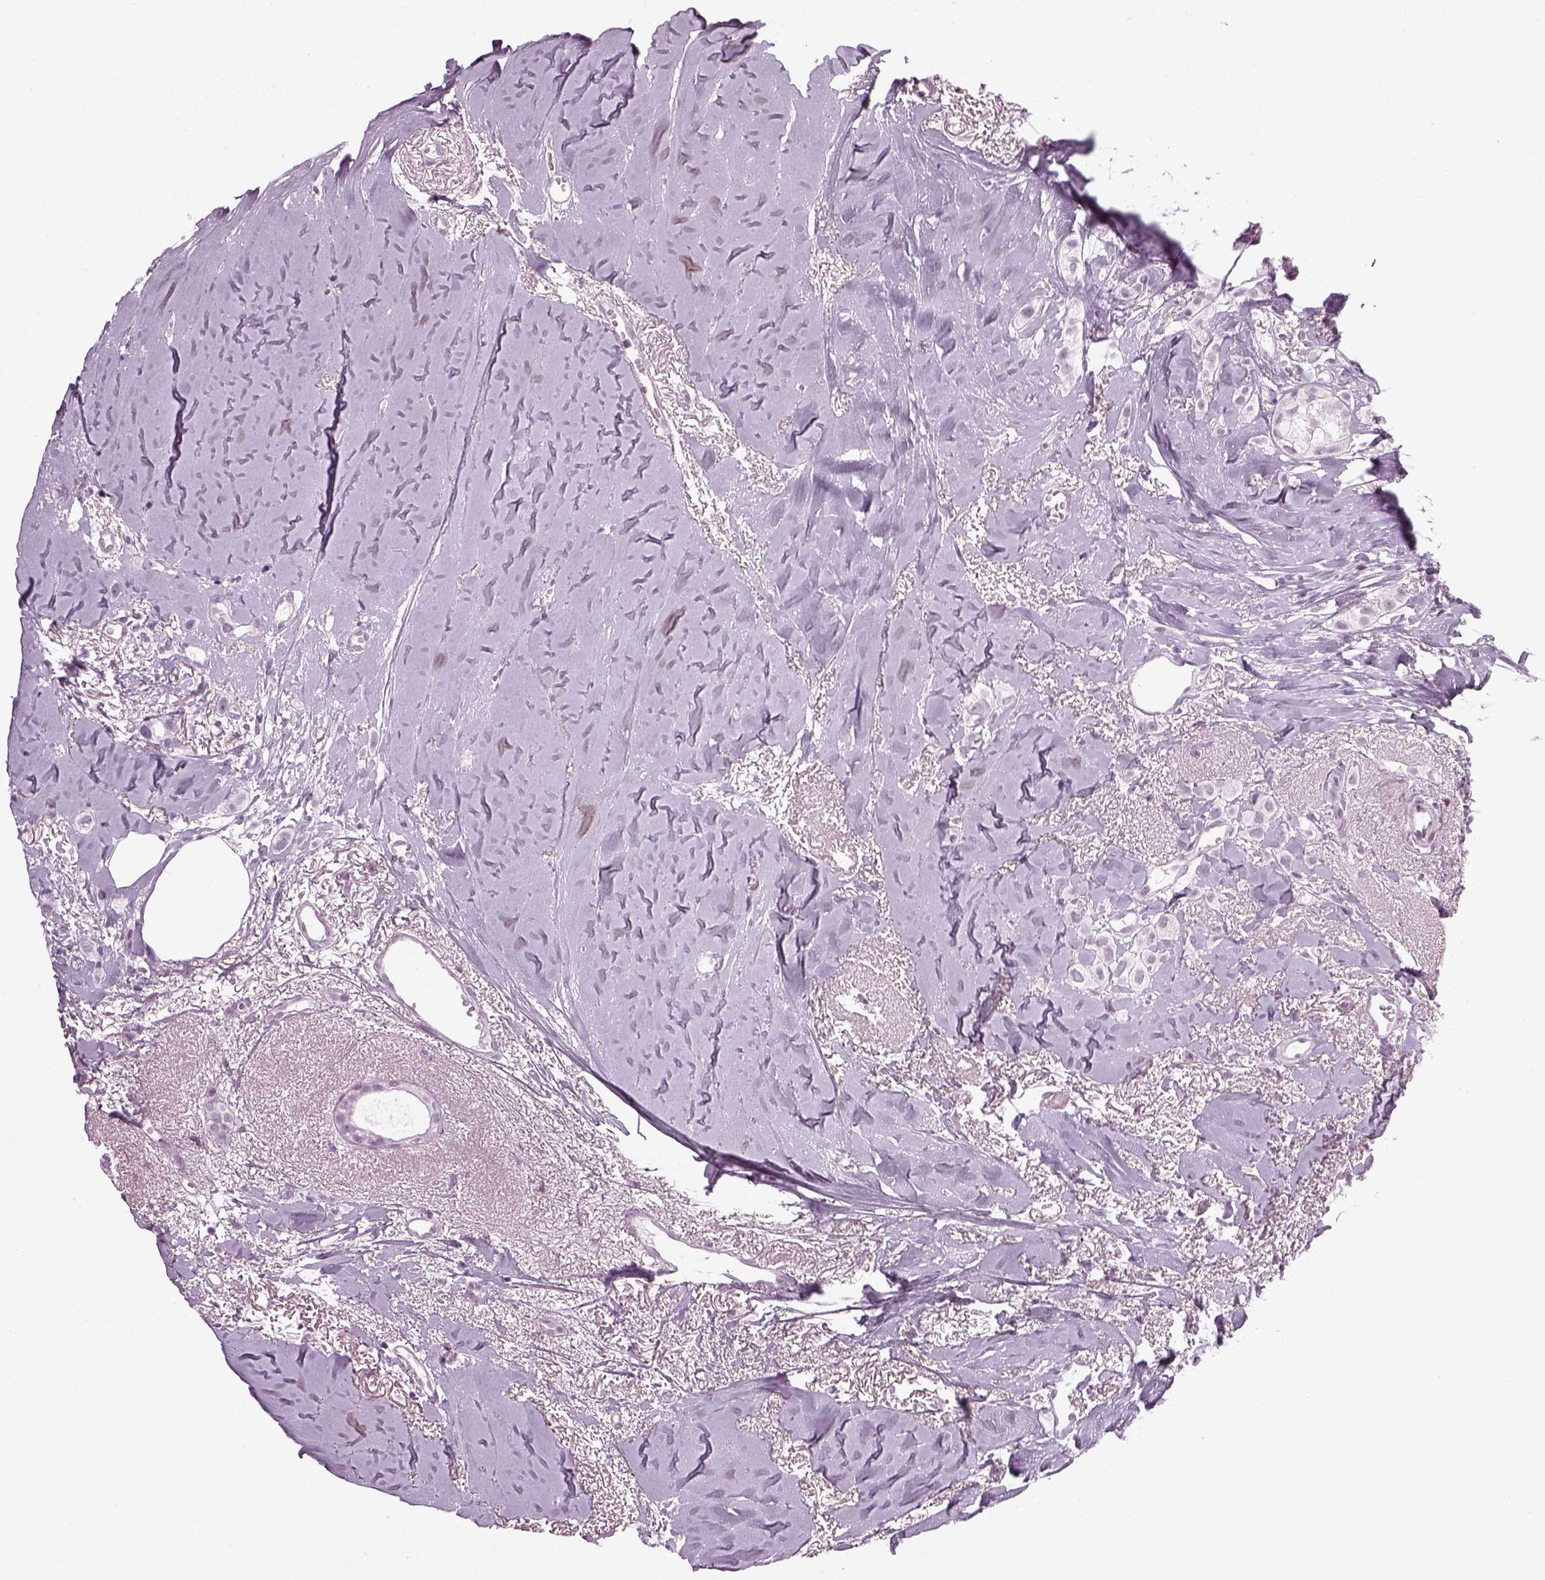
{"staining": {"intensity": "negative", "quantity": "none", "location": "none"}, "tissue": "breast cancer", "cell_type": "Tumor cells", "image_type": "cancer", "snomed": [{"axis": "morphology", "description": "Duct carcinoma"}, {"axis": "topography", "description": "Breast"}], "caption": "A high-resolution micrograph shows immunohistochemistry staining of breast invasive ductal carcinoma, which displays no significant positivity in tumor cells.", "gene": "KCNG2", "patient": {"sex": "female", "age": 85}}